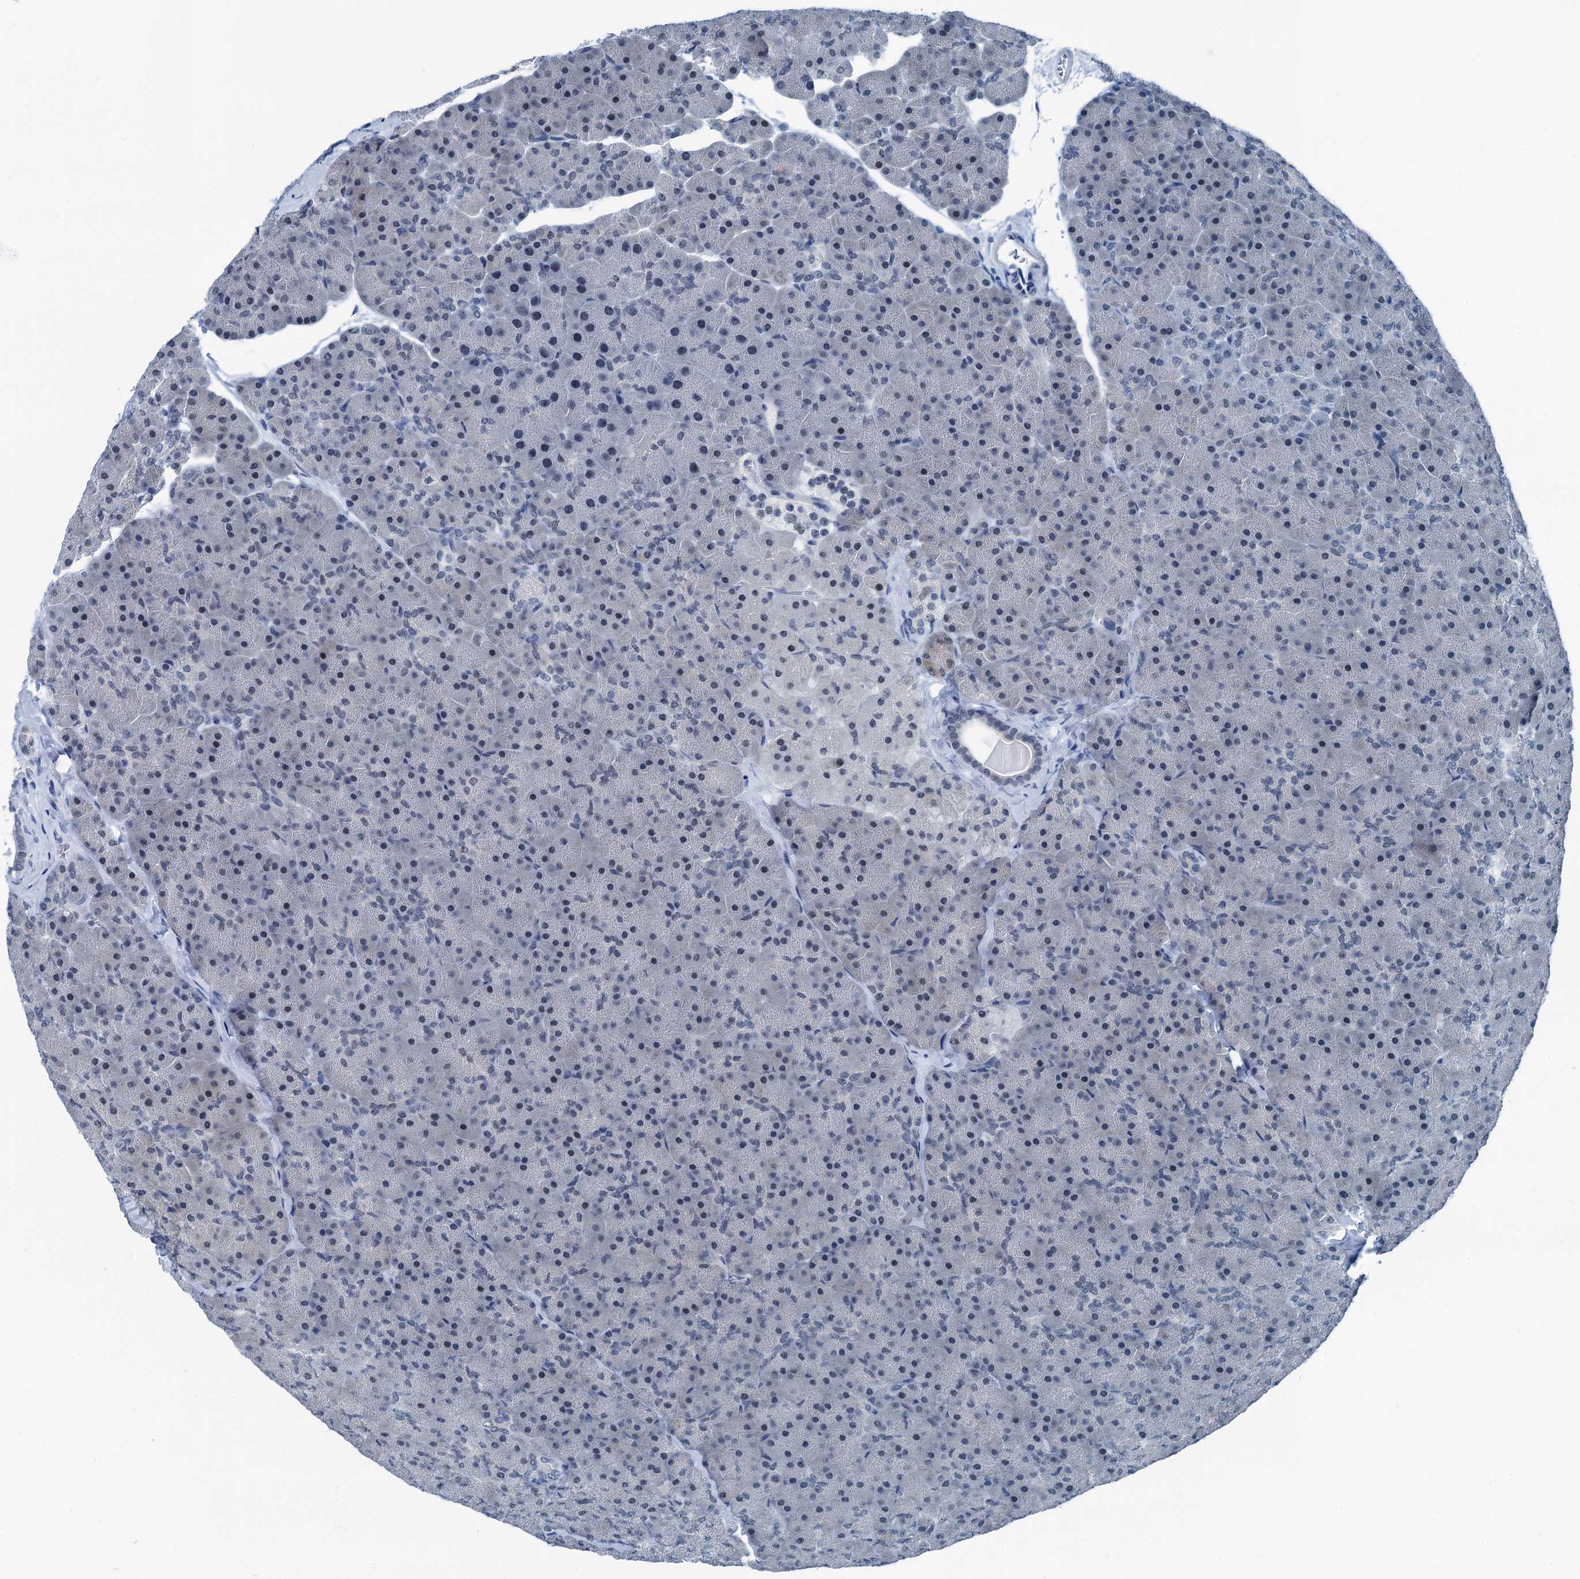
{"staining": {"intensity": "negative", "quantity": "none", "location": "none"}, "tissue": "pancreas", "cell_type": "Exocrine glandular cells", "image_type": "normal", "snomed": [{"axis": "morphology", "description": "Normal tissue, NOS"}, {"axis": "topography", "description": "Pancreas"}], "caption": "Immunohistochemistry image of benign pancreas stained for a protein (brown), which reveals no positivity in exocrine glandular cells. The staining was performed using DAB to visualize the protein expression in brown, while the nuclei were stained in blue with hematoxylin (Magnification: 20x).", "gene": "TRPT1", "patient": {"sex": "male", "age": 36}}